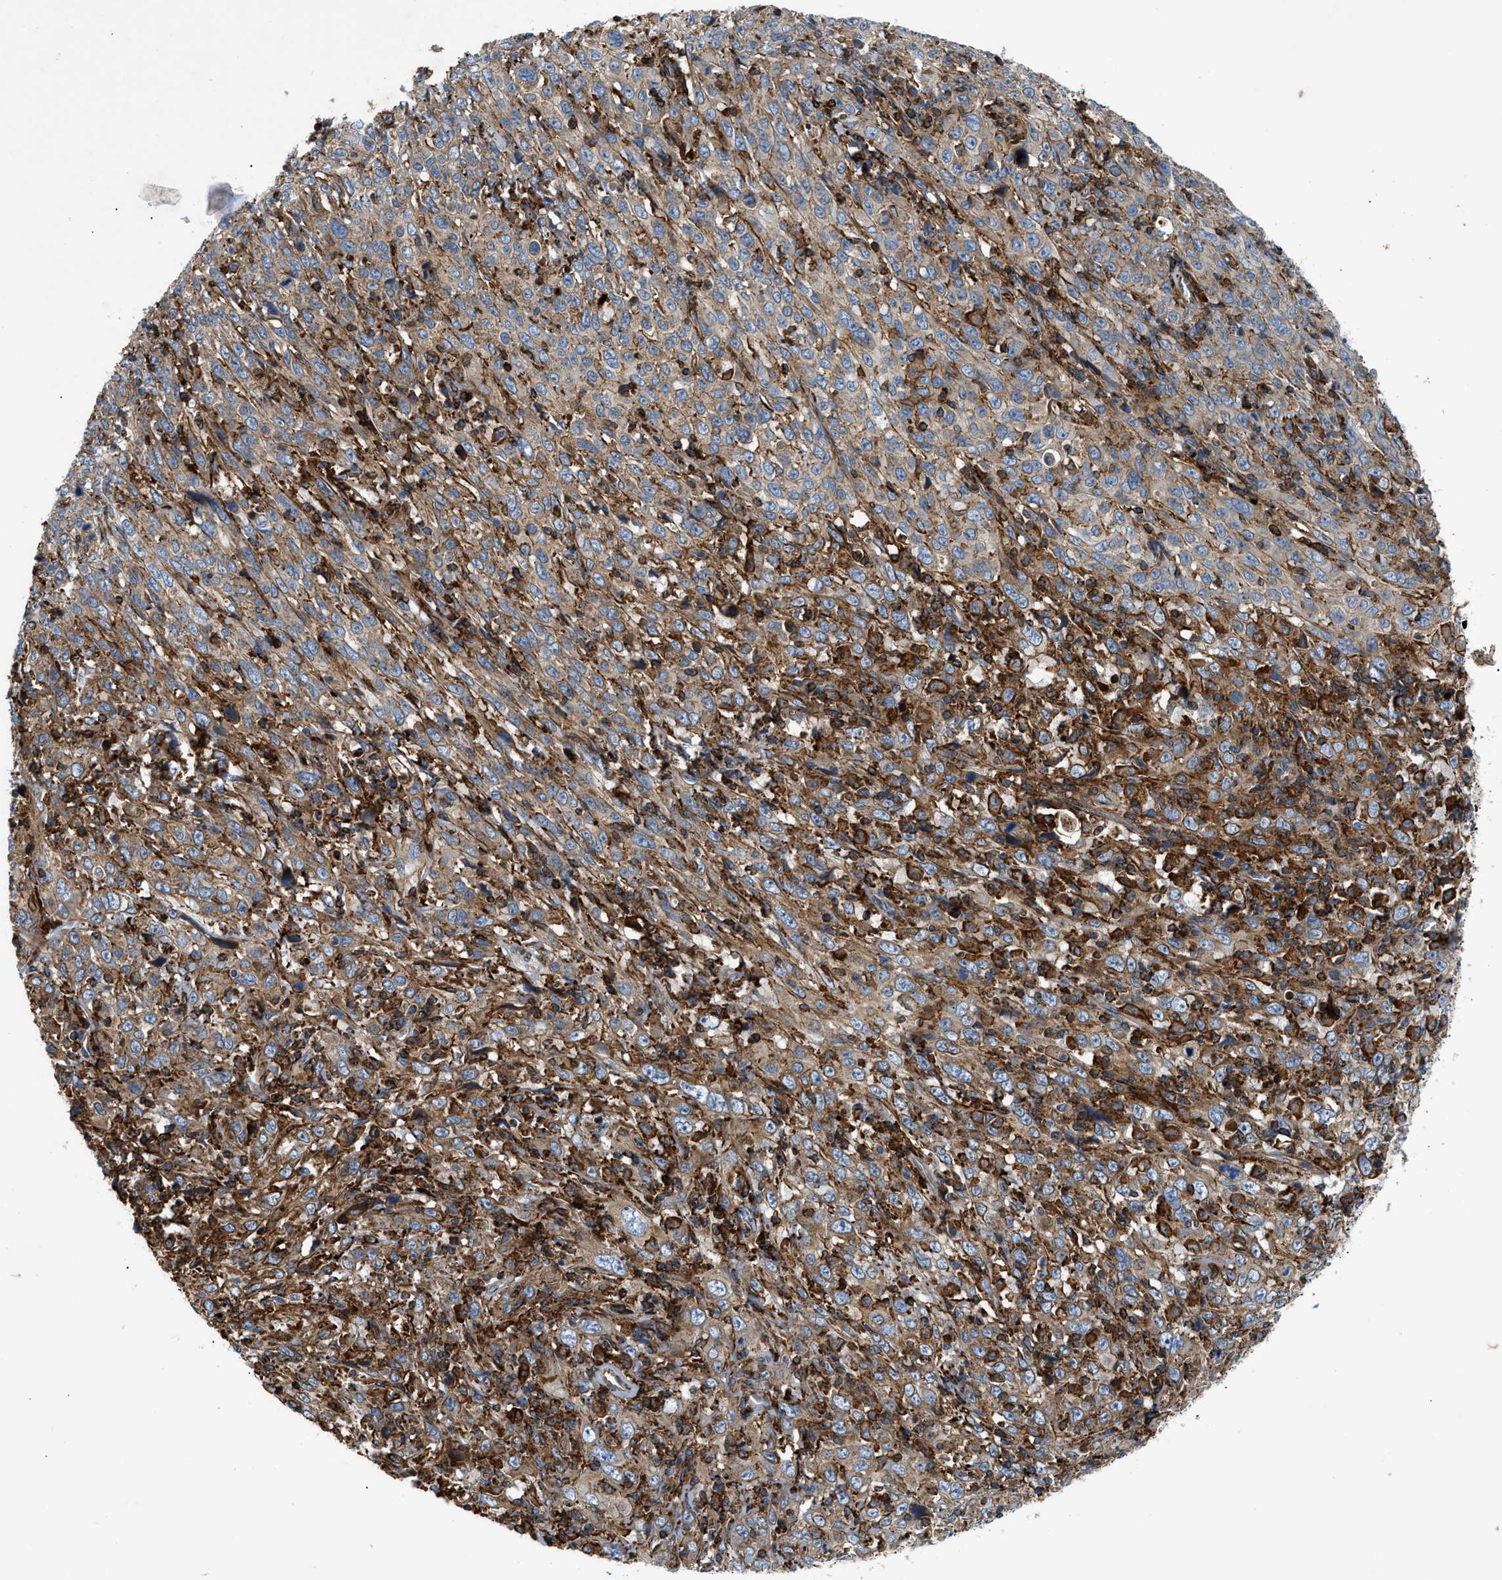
{"staining": {"intensity": "moderate", "quantity": ">75%", "location": "cytoplasmic/membranous"}, "tissue": "cervical cancer", "cell_type": "Tumor cells", "image_type": "cancer", "snomed": [{"axis": "morphology", "description": "Squamous cell carcinoma, NOS"}, {"axis": "topography", "description": "Cervix"}], "caption": "This photomicrograph shows immunohistochemistry (IHC) staining of human cervical squamous cell carcinoma, with medium moderate cytoplasmic/membranous expression in about >75% of tumor cells.", "gene": "DHODH", "patient": {"sex": "female", "age": 46}}